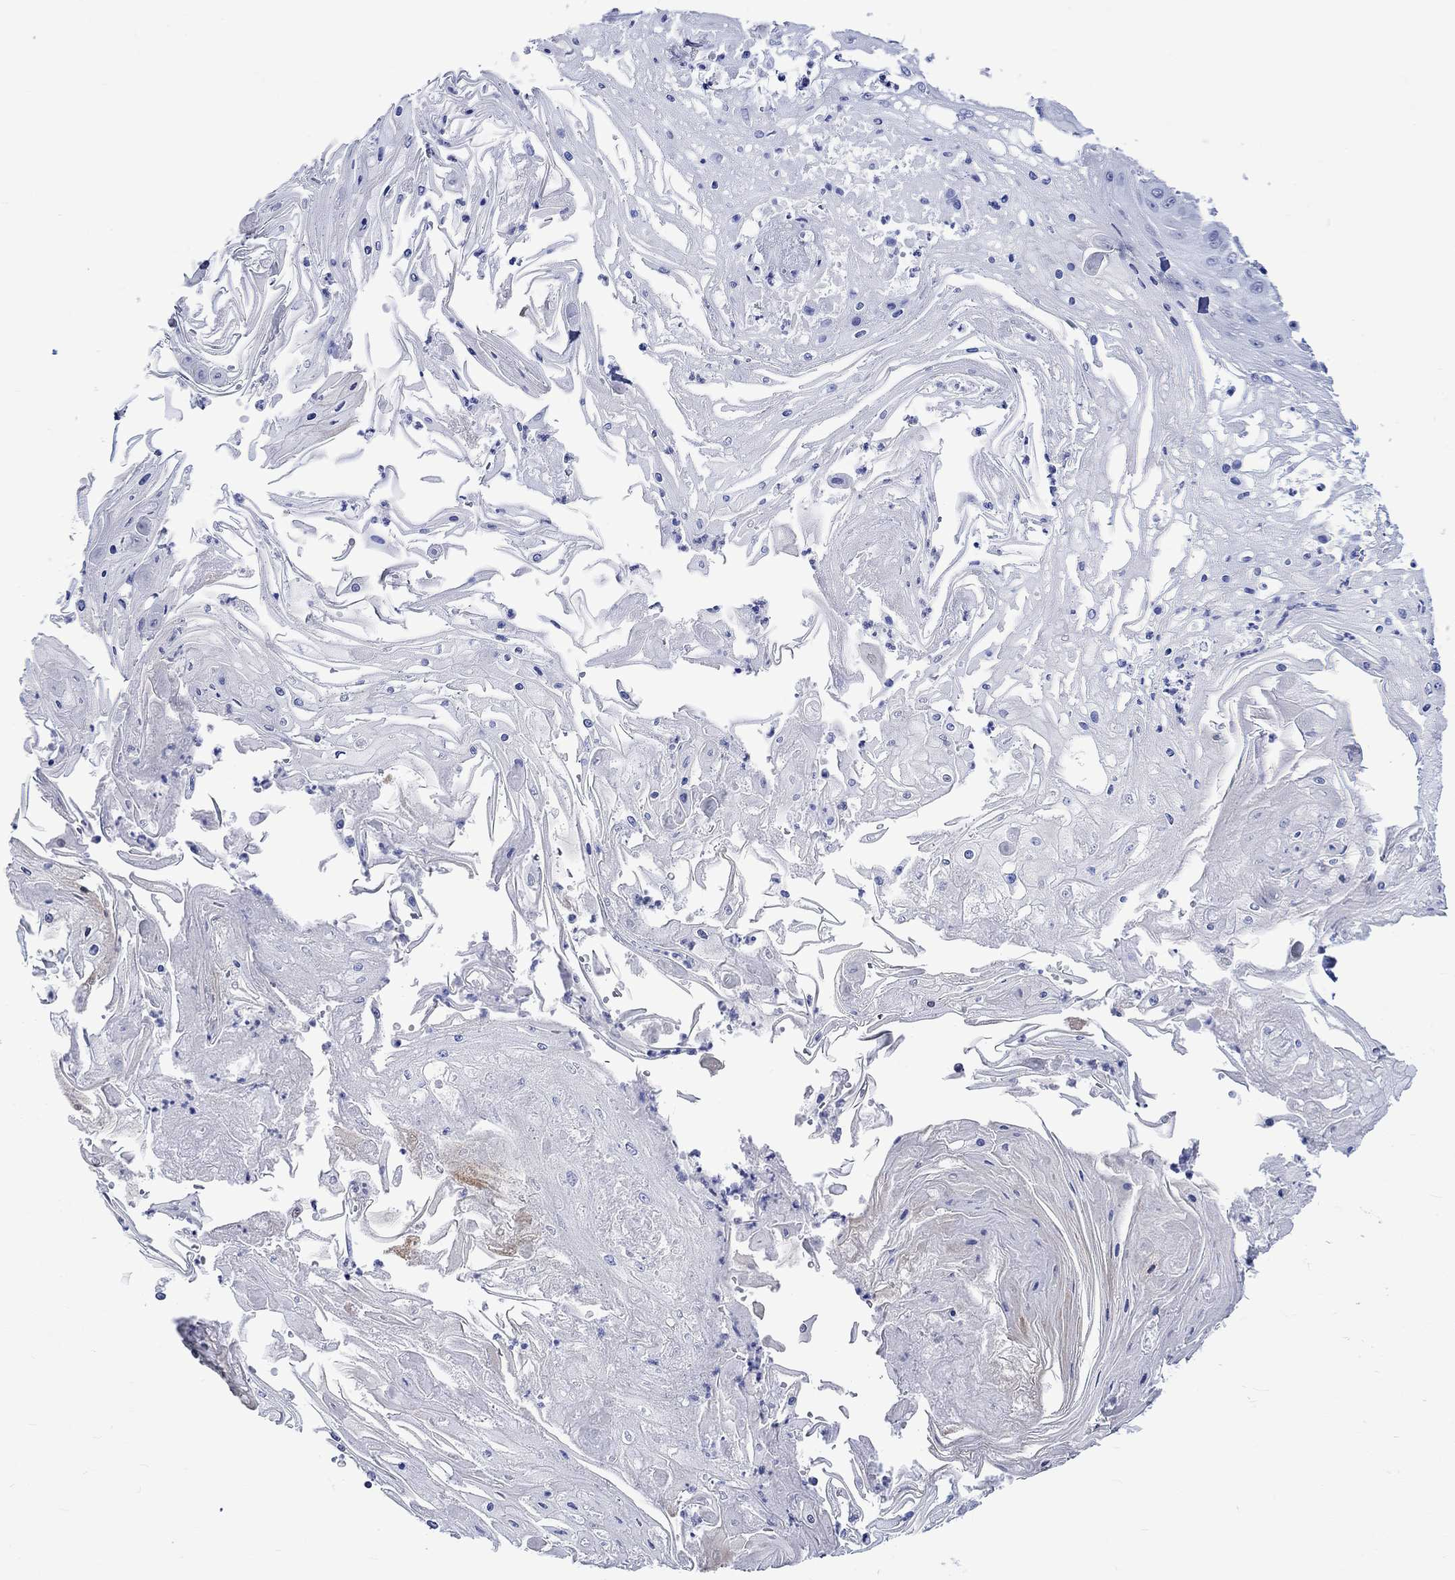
{"staining": {"intensity": "negative", "quantity": "none", "location": "none"}, "tissue": "skin cancer", "cell_type": "Tumor cells", "image_type": "cancer", "snomed": [{"axis": "morphology", "description": "Squamous cell carcinoma, NOS"}, {"axis": "topography", "description": "Skin"}], "caption": "A photomicrograph of human skin cancer (squamous cell carcinoma) is negative for staining in tumor cells.", "gene": "CRYAB", "patient": {"sex": "male", "age": 70}}